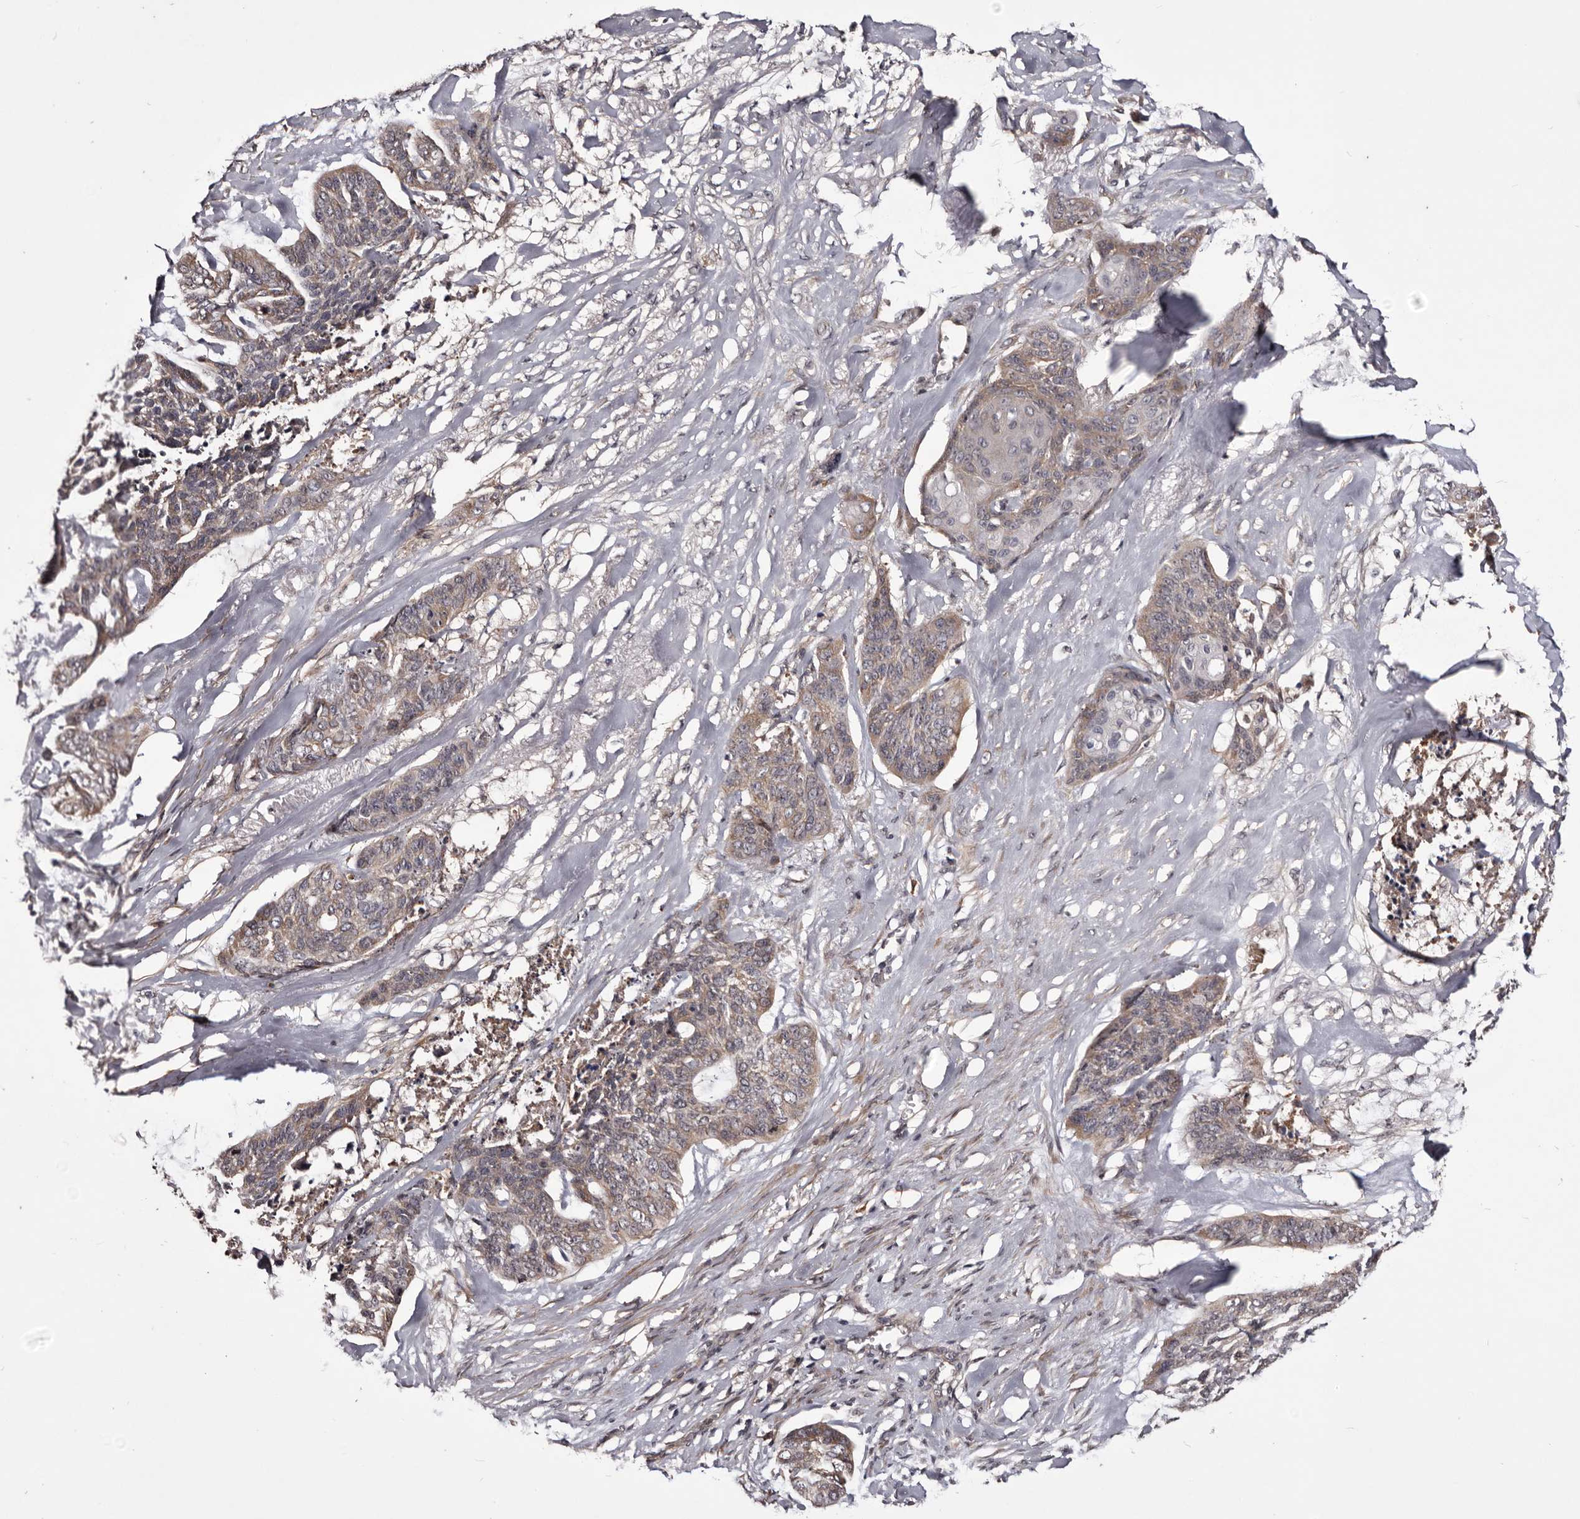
{"staining": {"intensity": "weak", "quantity": "25%-75%", "location": "cytoplasmic/membranous"}, "tissue": "skin cancer", "cell_type": "Tumor cells", "image_type": "cancer", "snomed": [{"axis": "morphology", "description": "Basal cell carcinoma"}, {"axis": "topography", "description": "Skin"}], "caption": "Weak cytoplasmic/membranous protein expression is seen in about 25%-75% of tumor cells in skin cancer (basal cell carcinoma). (Stains: DAB (3,3'-diaminobenzidine) in brown, nuclei in blue, Microscopy: brightfield microscopy at high magnification).", "gene": "CYP1B1", "patient": {"sex": "female", "age": 64}}